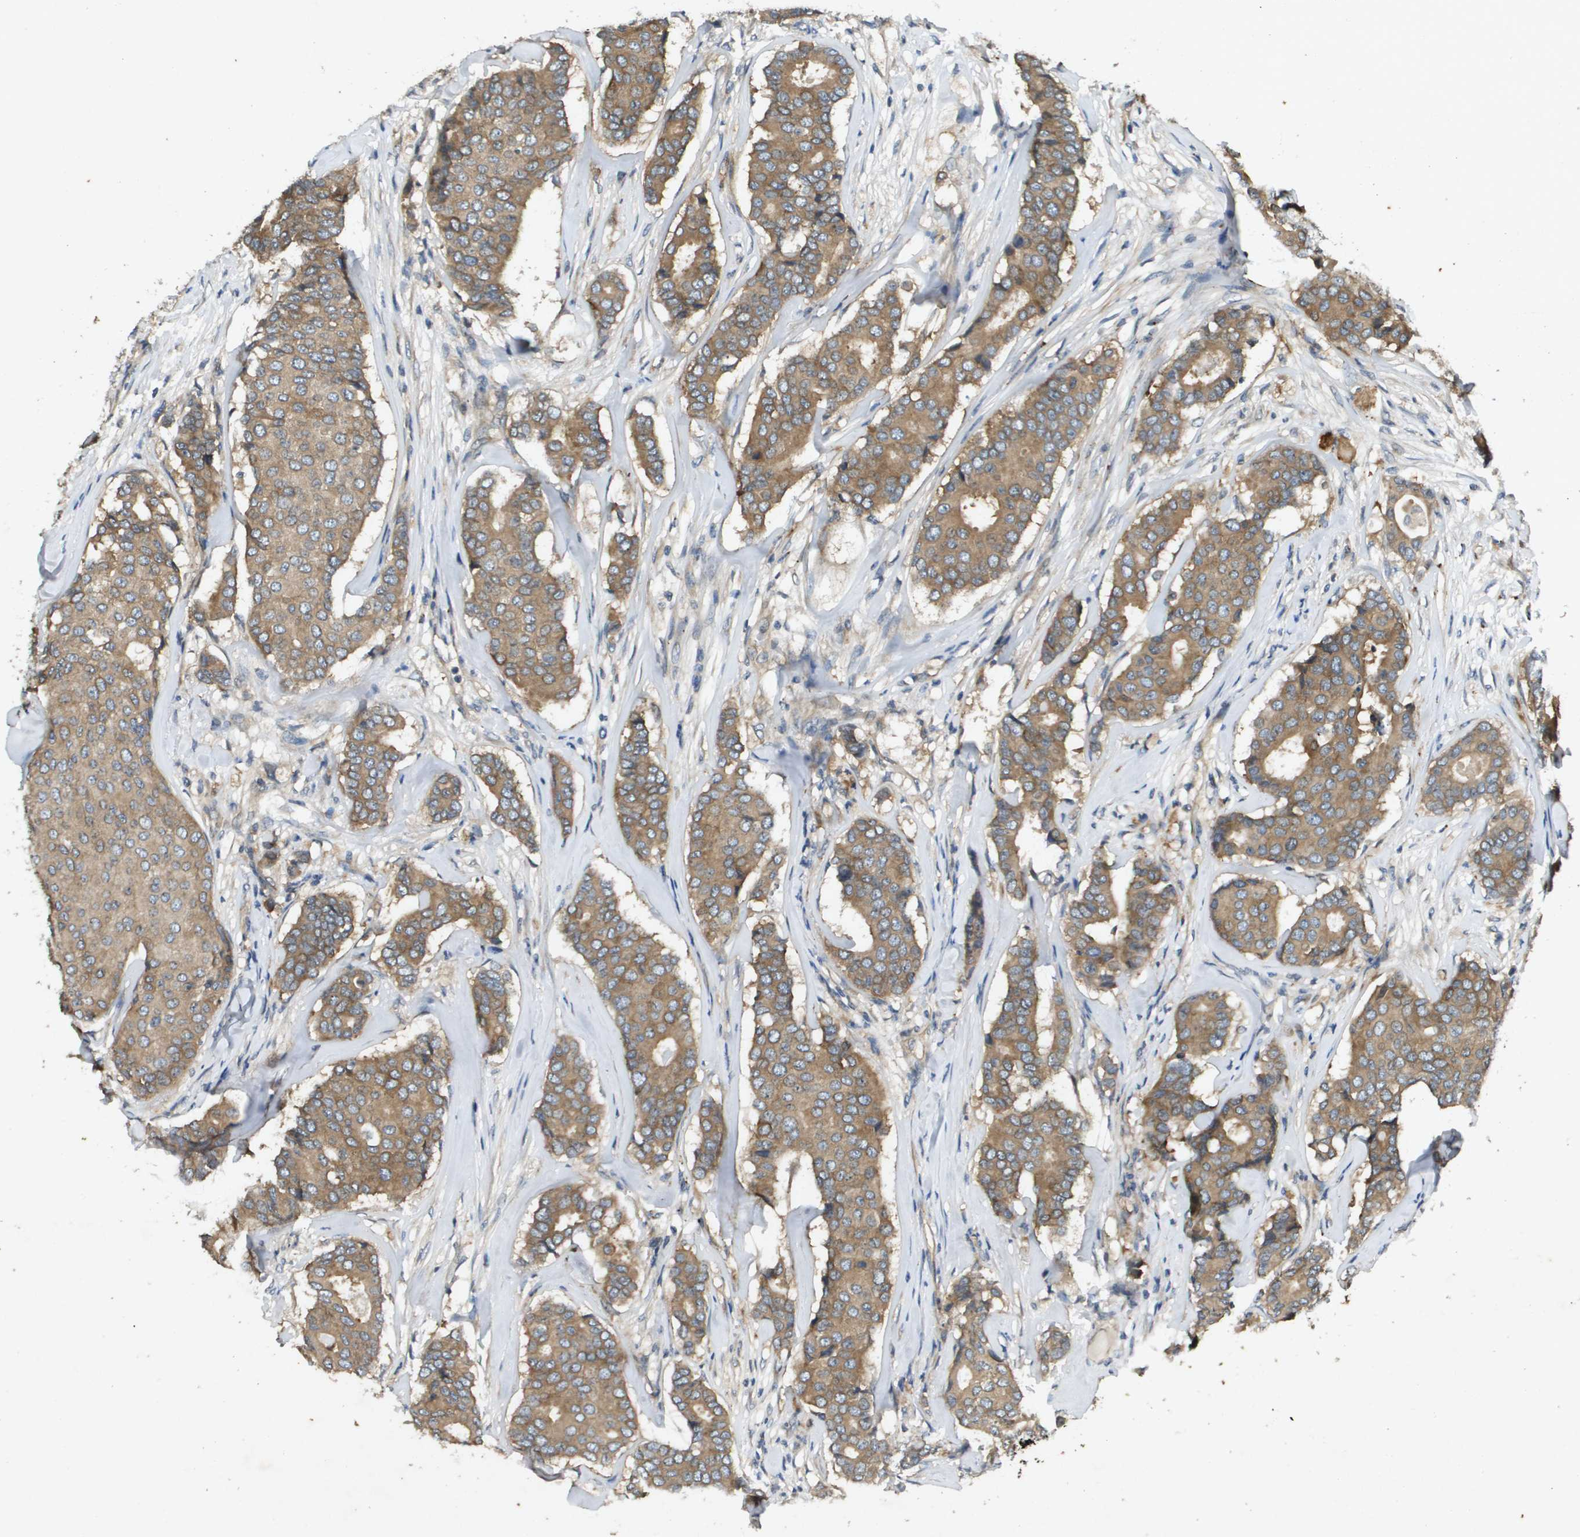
{"staining": {"intensity": "moderate", "quantity": ">75%", "location": "cytoplasmic/membranous"}, "tissue": "breast cancer", "cell_type": "Tumor cells", "image_type": "cancer", "snomed": [{"axis": "morphology", "description": "Duct carcinoma"}, {"axis": "topography", "description": "Breast"}], "caption": "Tumor cells show medium levels of moderate cytoplasmic/membranous positivity in about >75% of cells in human breast cancer. (Stains: DAB in brown, nuclei in blue, Microscopy: brightfield microscopy at high magnification).", "gene": "PGAP3", "patient": {"sex": "female", "age": 75}}